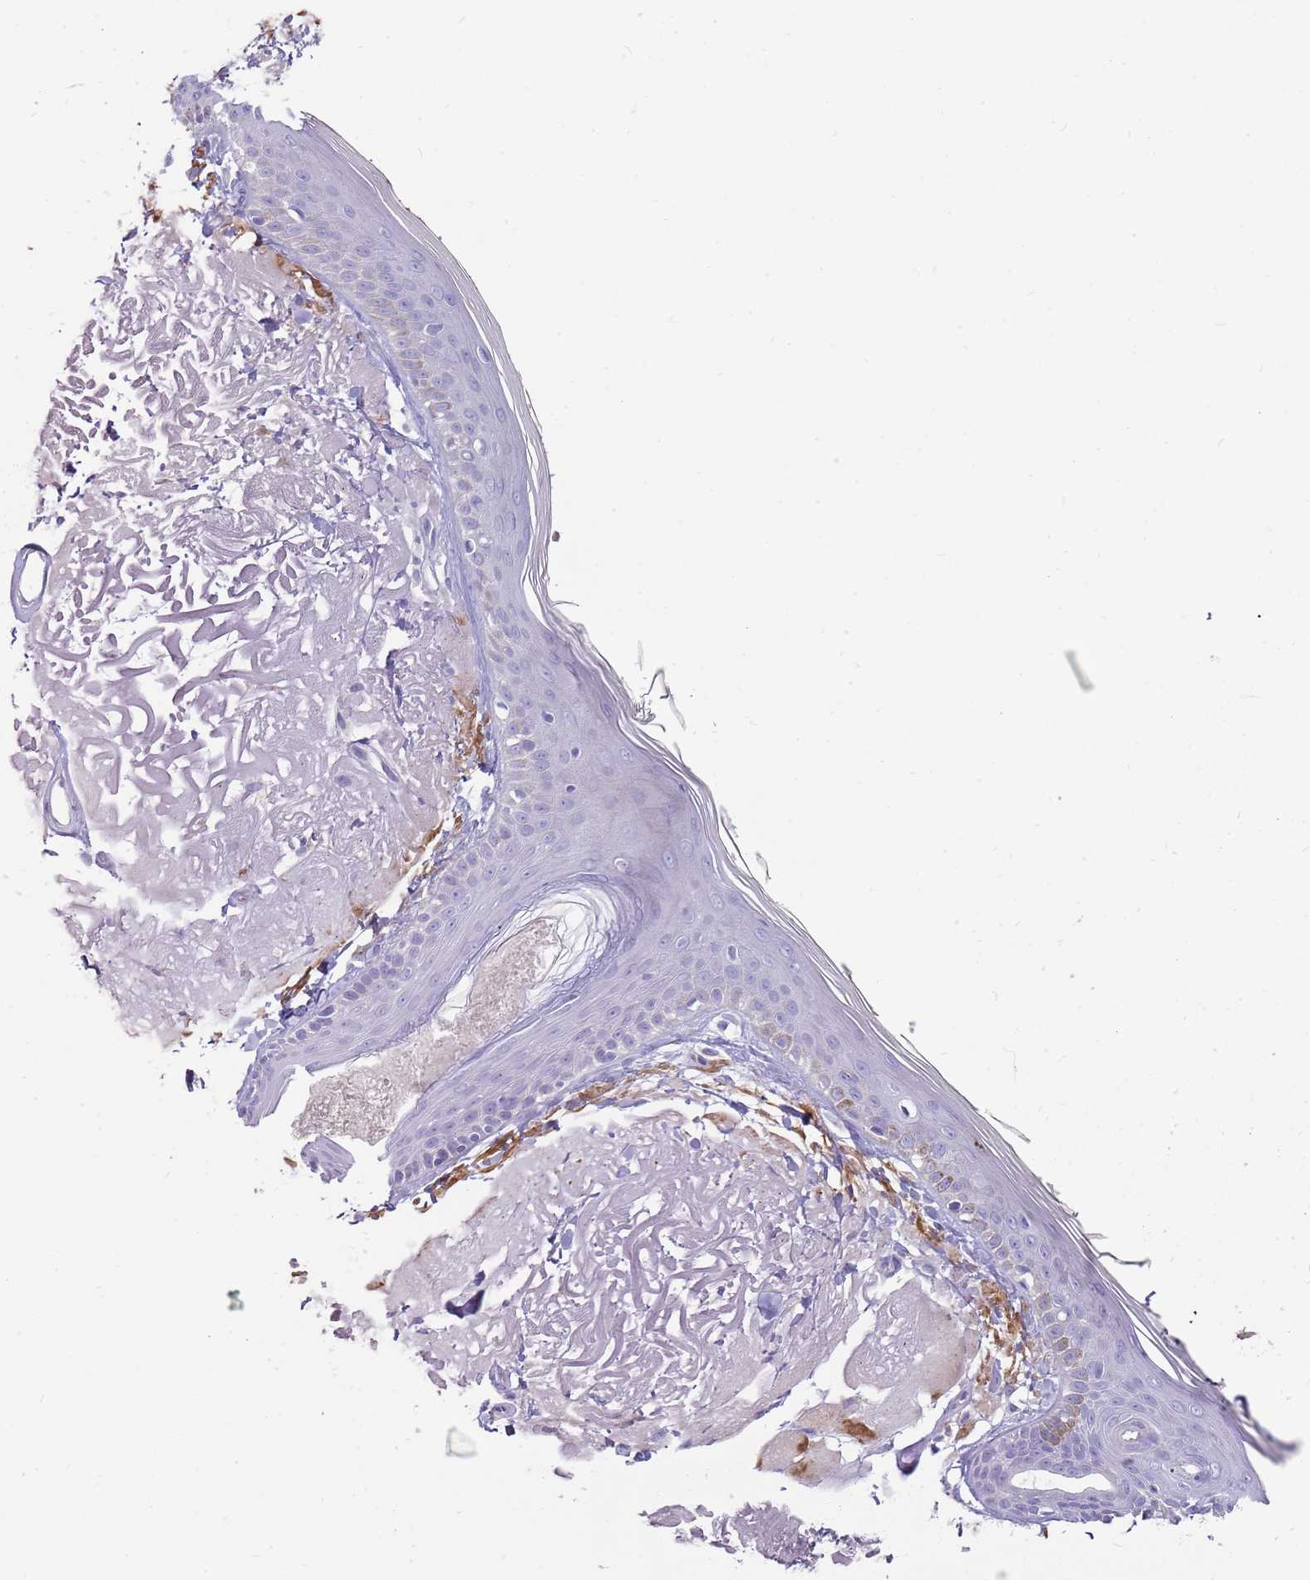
{"staining": {"intensity": "negative", "quantity": "none", "location": "none"}, "tissue": "skin", "cell_type": "Fibroblasts", "image_type": "normal", "snomed": [{"axis": "morphology", "description": "Normal tissue, NOS"}, {"axis": "topography", "description": "Skin"}, {"axis": "topography", "description": "Skeletal muscle"}], "caption": "Immunohistochemistry histopathology image of benign skin stained for a protein (brown), which exhibits no staining in fibroblasts. Nuclei are stained in blue.", "gene": "DIPK1C", "patient": {"sex": "male", "age": 83}}